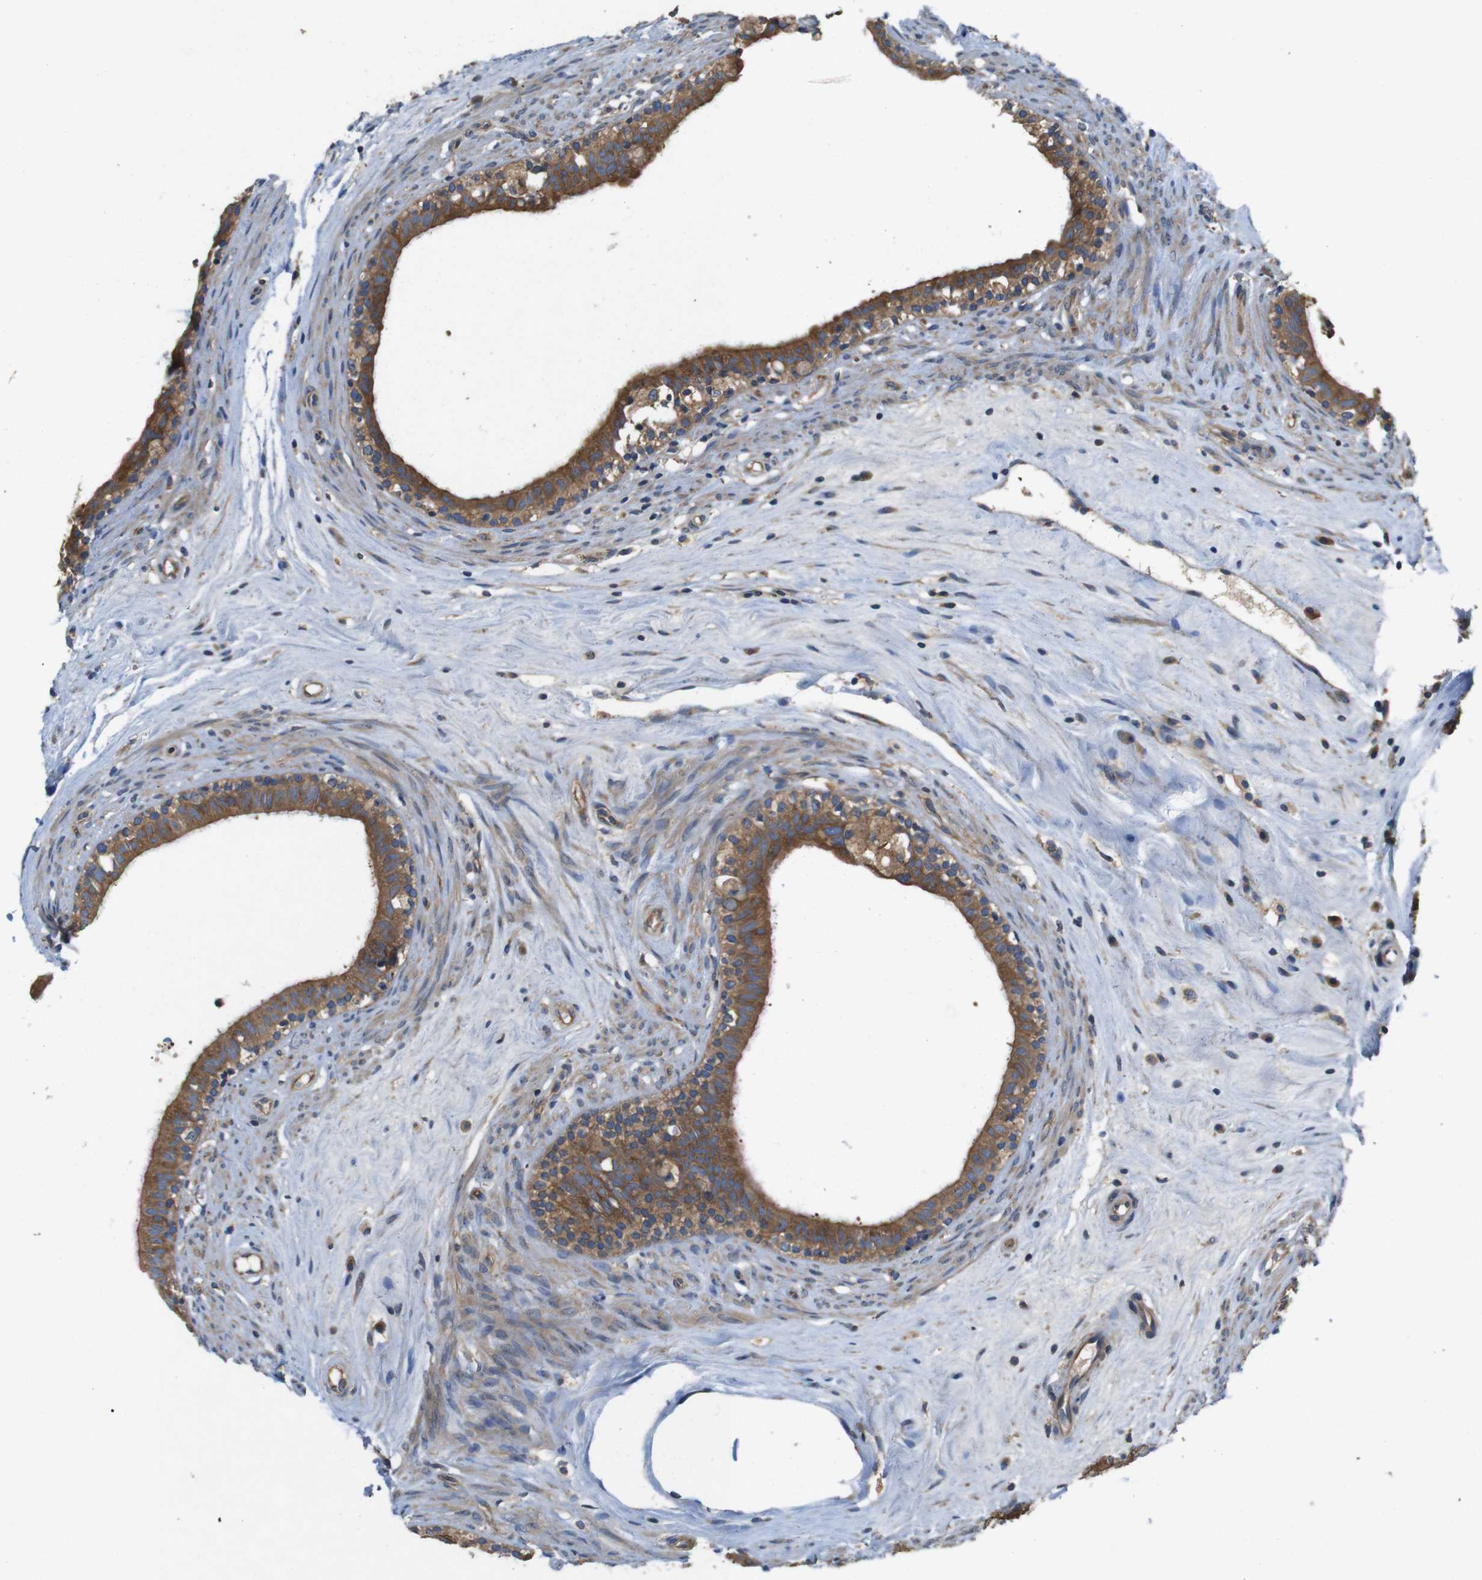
{"staining": {"intensity": "moderate", "quantity": ">75%", "location": "cytoplasmic/membranous"}, "tissue": "epididymis", "cell_type": "Glandular cells", "image_type": "normal", "snomed": [{"axis": "morphology", "description": "Normal tissue, NOS"}, {"axis": "morphology", "description": "Inflammation, NOS"}, {"axis": "topography", "description": "Epididymis"}], "caption": "Brown immunohistochemical staining in normal epididymis displays moderate cytoplasmic/membranous positivity in about >75% of glandular cells. The protein is shown in brown color, while the nuclei are stained blue.", "gene": "DCTN1", "patient": {"sex": "male", "age": 84}}